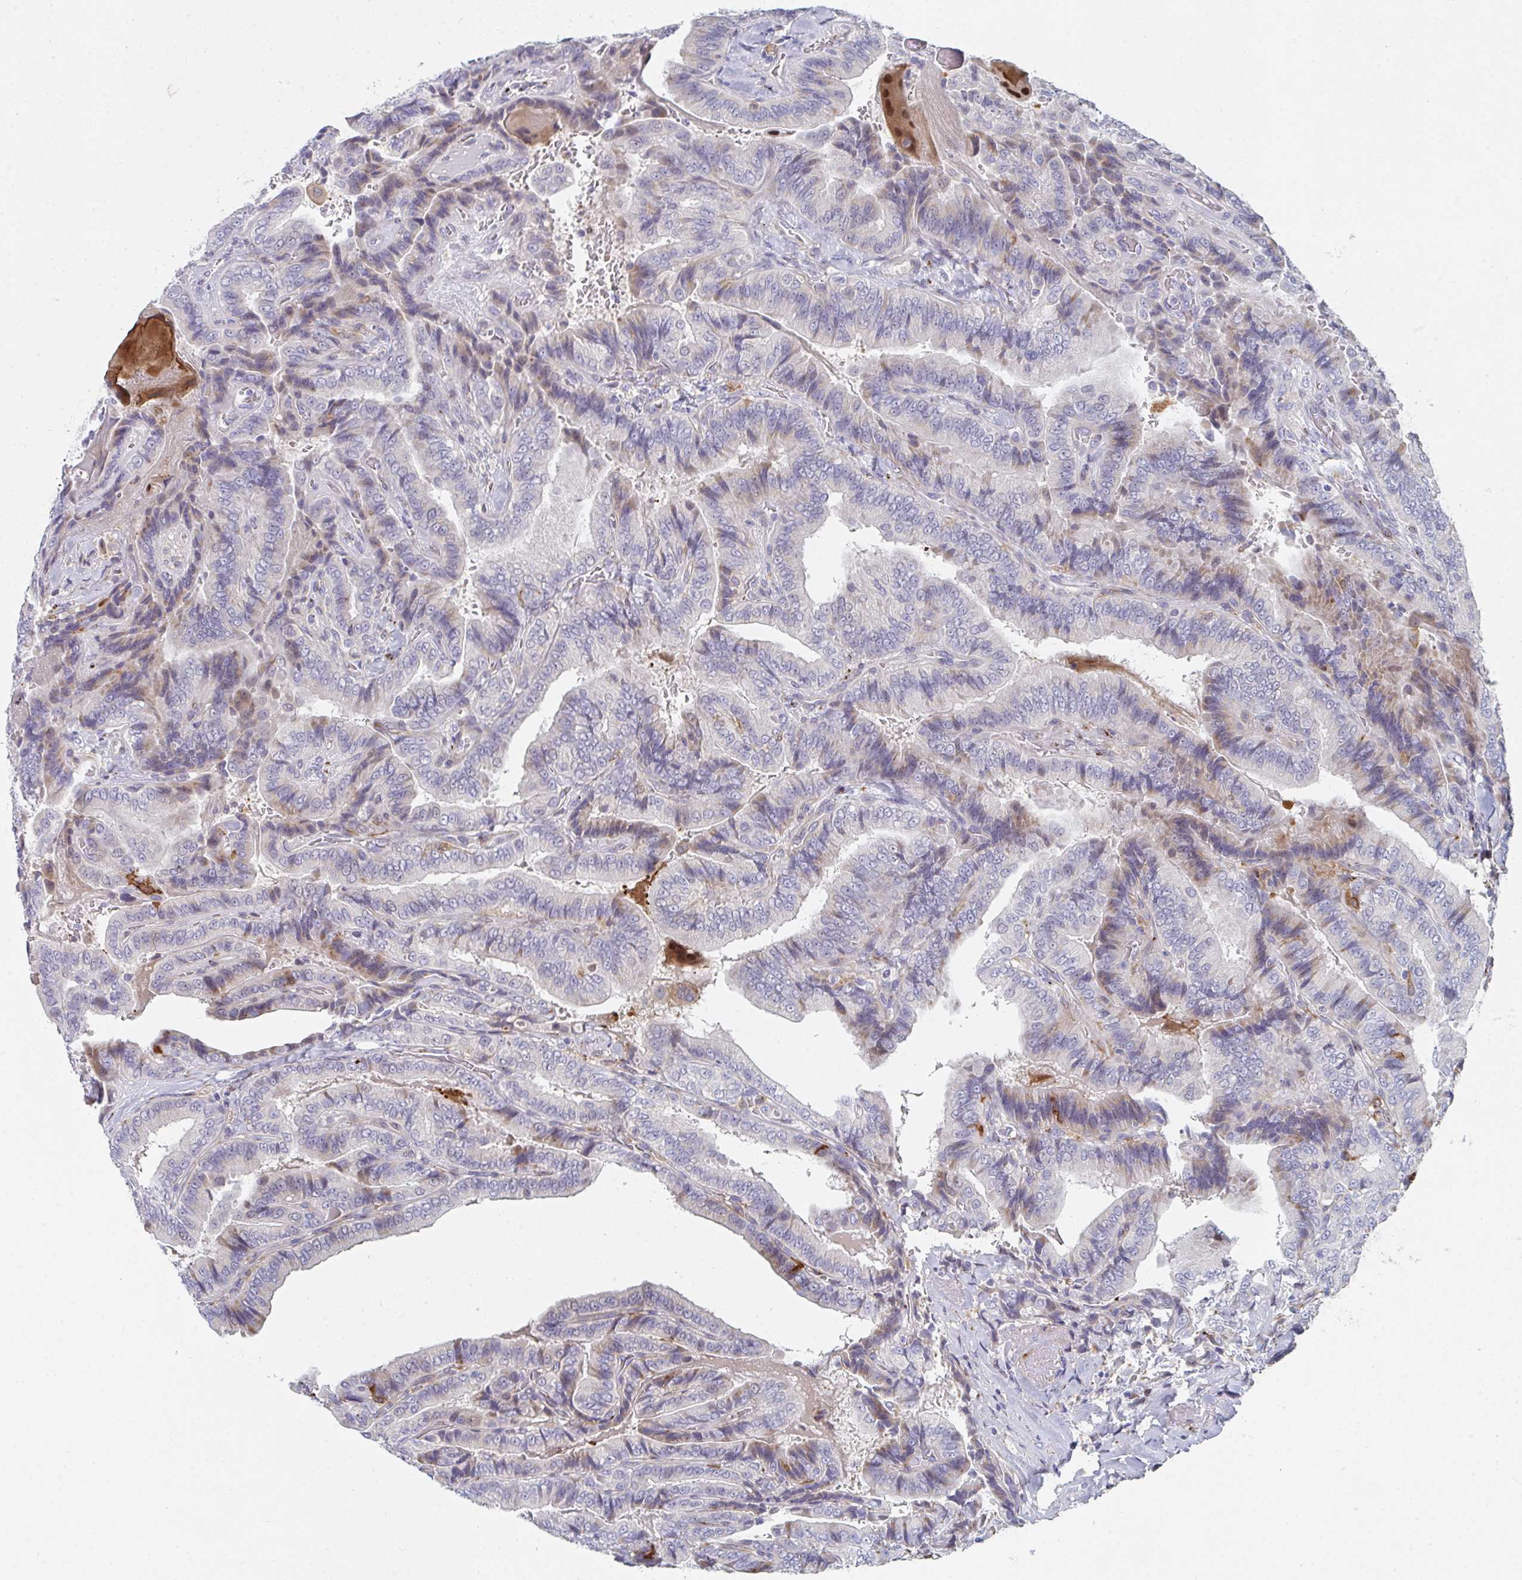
{"staining": {"intensity": "weak", "quantity": "<25%", "location": "cytoplasmic/membranous"}, "tissue": "thyroid cancer", "cell_type": "Tumor cells", "image_type": "cancer", "snomed": [{"axis": "morphology", "description": "Papillary adenocarcinoma, NOS"}, {"axis": "topography", "description": "Thyroid gland"}], "caption": "IHC histopathology image of thyroid cancer stained for a protein (brown), which reveals no staining in tumor cells. (DAB (3,3'-diaminobenzidine) immunohistochemistry visualized using brightfield microscopy, high magnification).", "gene": "PSMG1", "patient": {"sex": "male", "age": 61}}